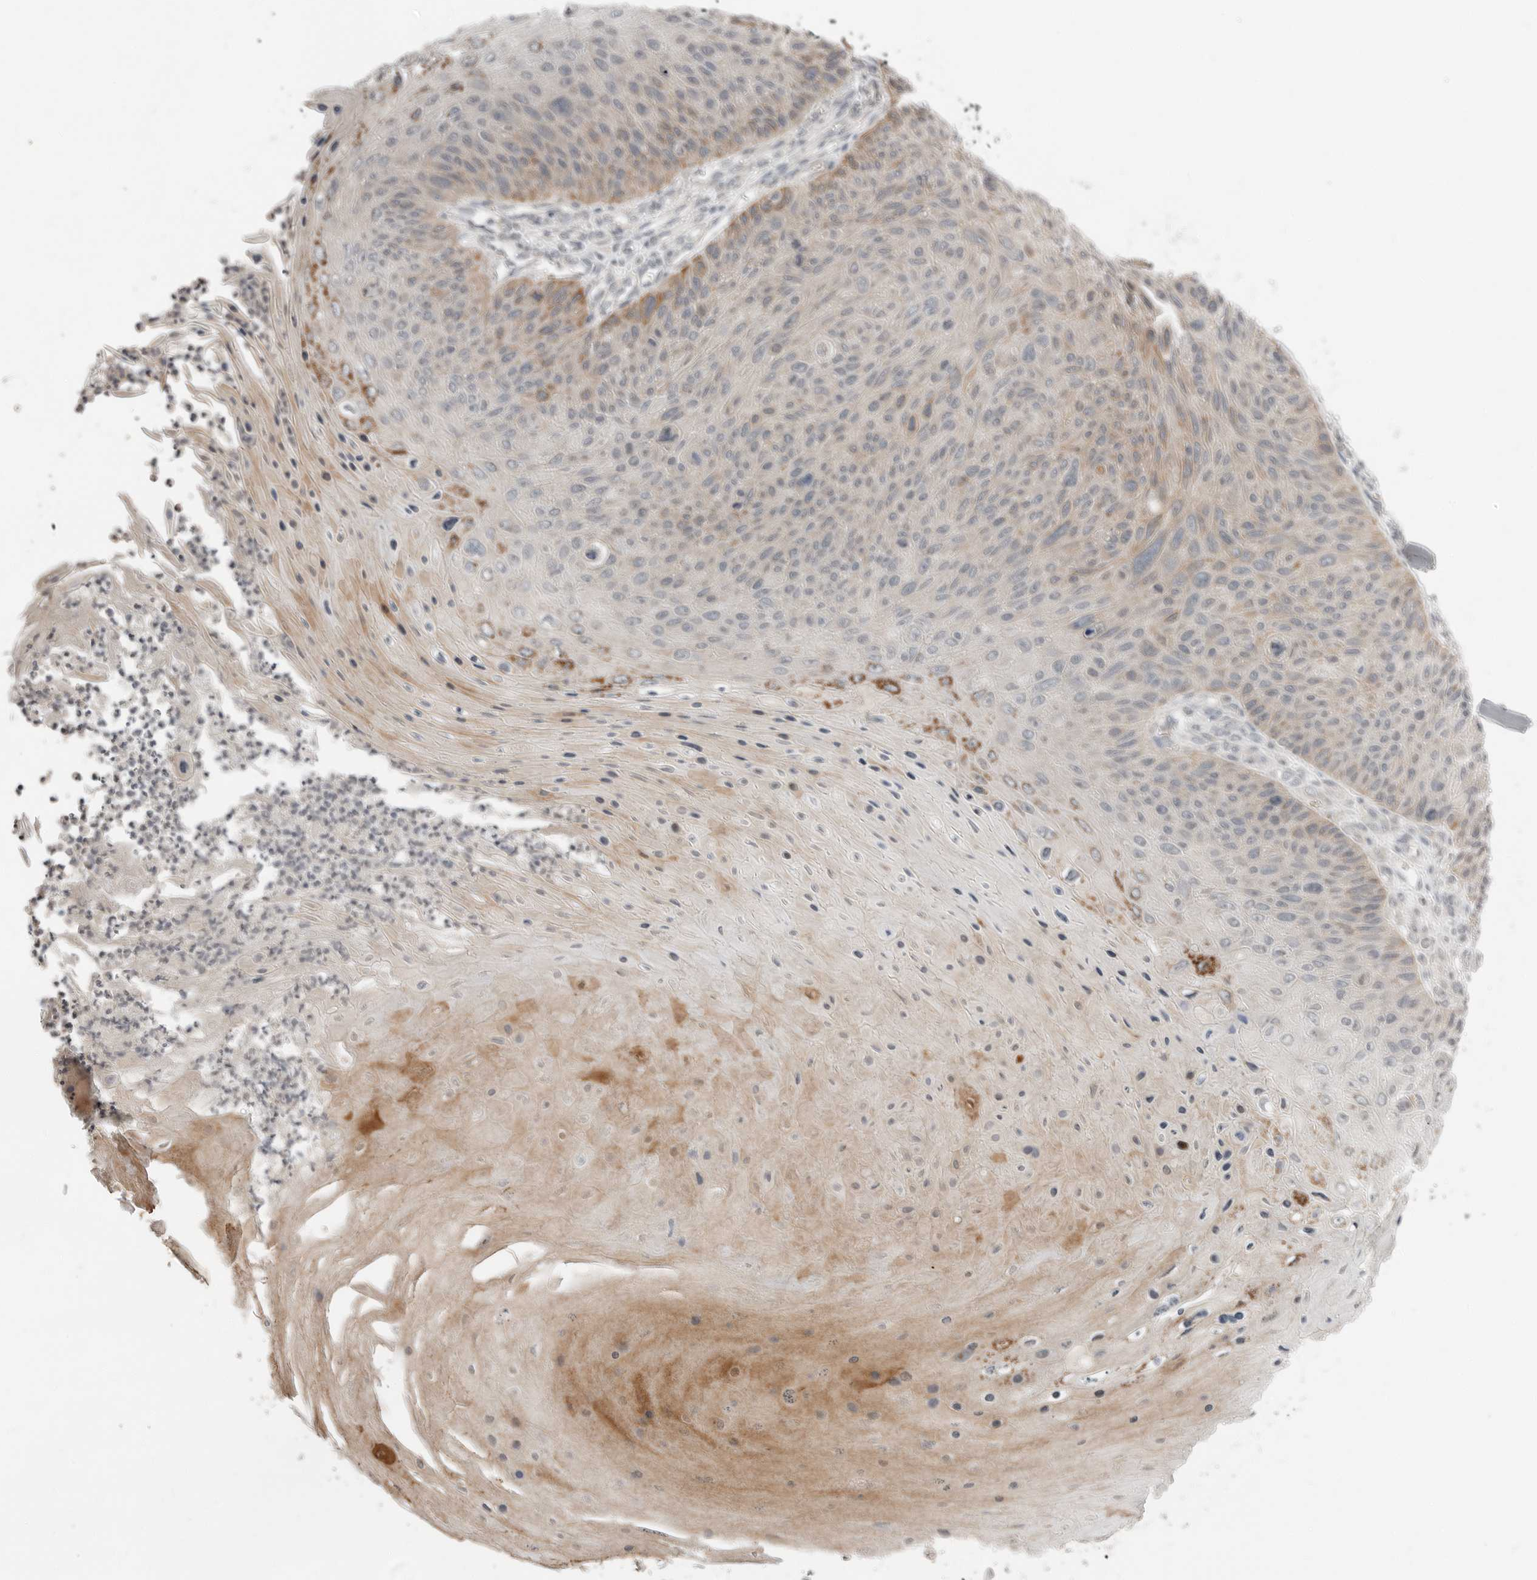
{"staining": {"intensity": "moderate", "quantity": "<25%", "location": "cytoplasmic/membranous"}, "tissue": "skin cancer", "cell_type": "Tumor cells", "image_type": "cancer", "snomed": [{"axis": "morphology", "description": "Squamous cell carcinoma, NOS"}, {"axis": "topography", "description": "Skin"}], "caption": "A photomicrograph of human skin squamous cell carcinoma stained for a protein shows moderate cytoplasmic/membranous brown staining in tumor cells. (DAB (3,3'-diaminobenzidine) = brown stain, brightfield microscopy at high magnification).", "gene": "FCRLB", "patient": {"sex": "female", "age": 88}}